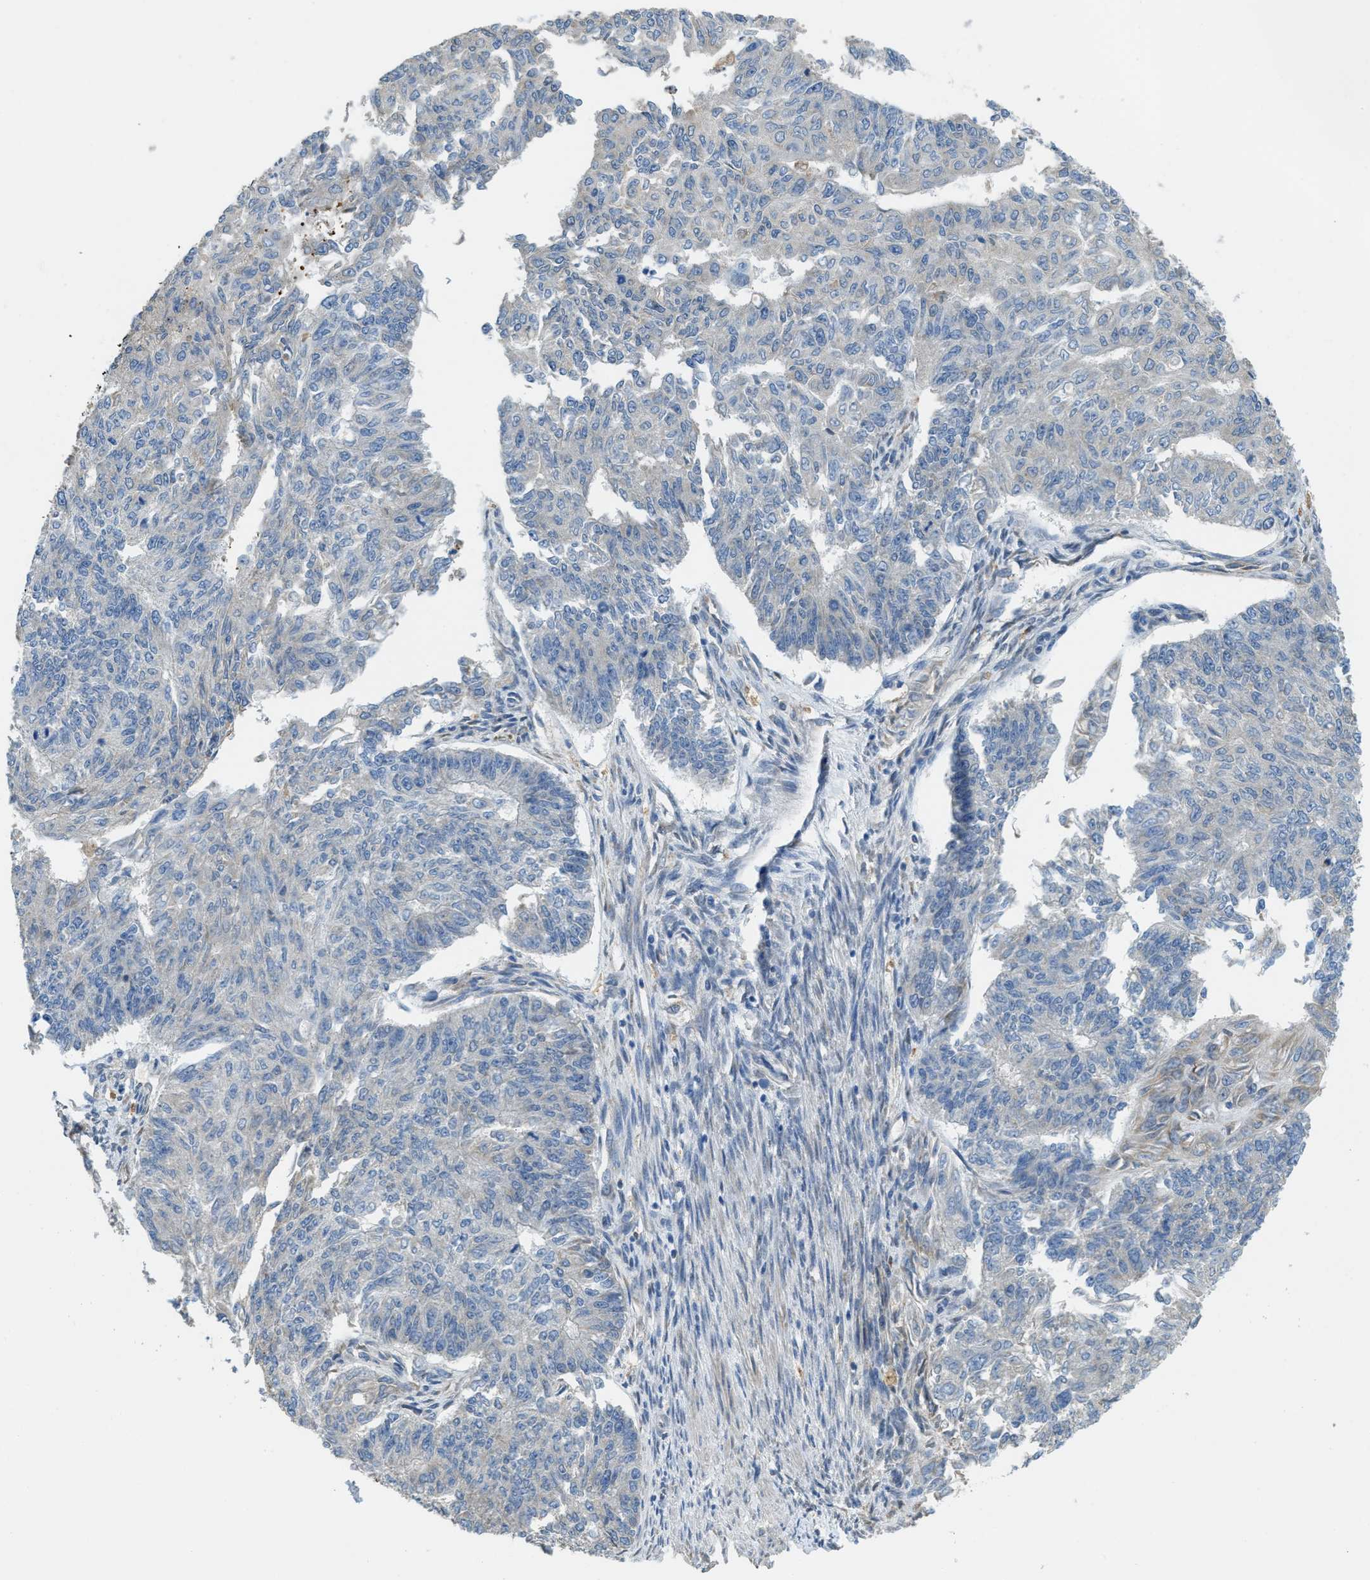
{"staining": {"intensity": "negative", "quantity": "none", "location": "none"}, "tissue": "endometrial cancer", "cell_type": "Tumor cells", "image_type": "cancer", "snomed": [{"axis": "morphology", "description": "Adenocarcinoma, NOS"}, {"axis": "topography", "description": "Endometrium"}], "caption": "This is a histopathology image of immunohistochemistry staining of endometrial cancer, which shows no expression in tumor cells. The staining was performed using DAB (3,3'-diaminobenzidine) to visualize the protein expression in brown, while the nuclei were stained in blue with hematoxylin (Magnification: 20x).", "gene": "MPDU1", "patient": {"sex": "female", "age": 32}}